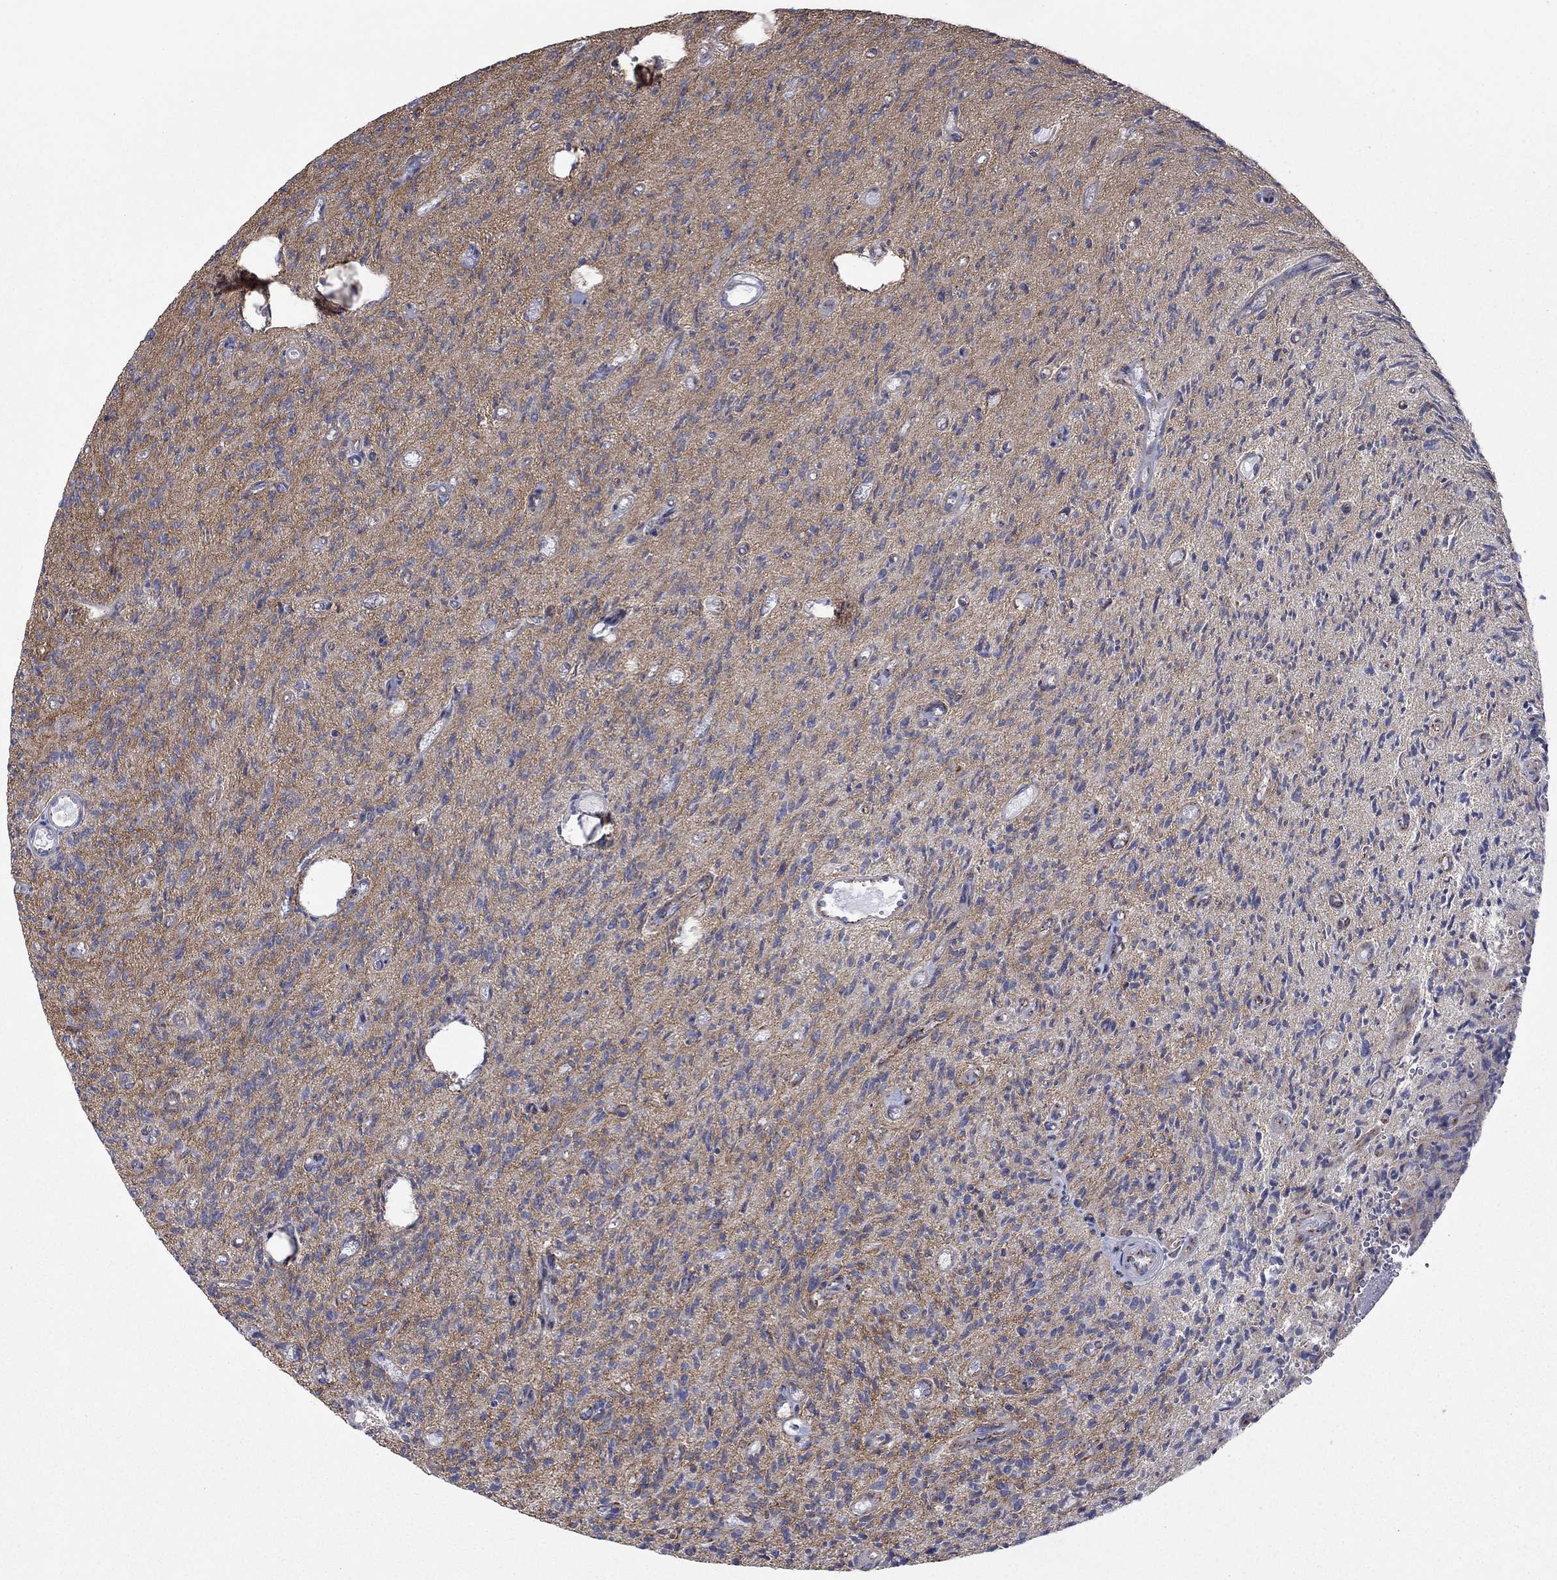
{"staining": {"intensity": "negative", "quantity": "none", "location": "none"}, "tissue": "glioma", "cell_type": "Tumor cells", "image_type": "cancer", "snomed": [{"axis": "morphology", "description": "Glioma, malignant, High grade"}, {"axis": "topography", "description": "Brain"}], "caption": "The micrograph exhibits no staining of tumor cells in glioma.", "gene": "CISD1", "patient": {"sex": "male", "age": 64}}